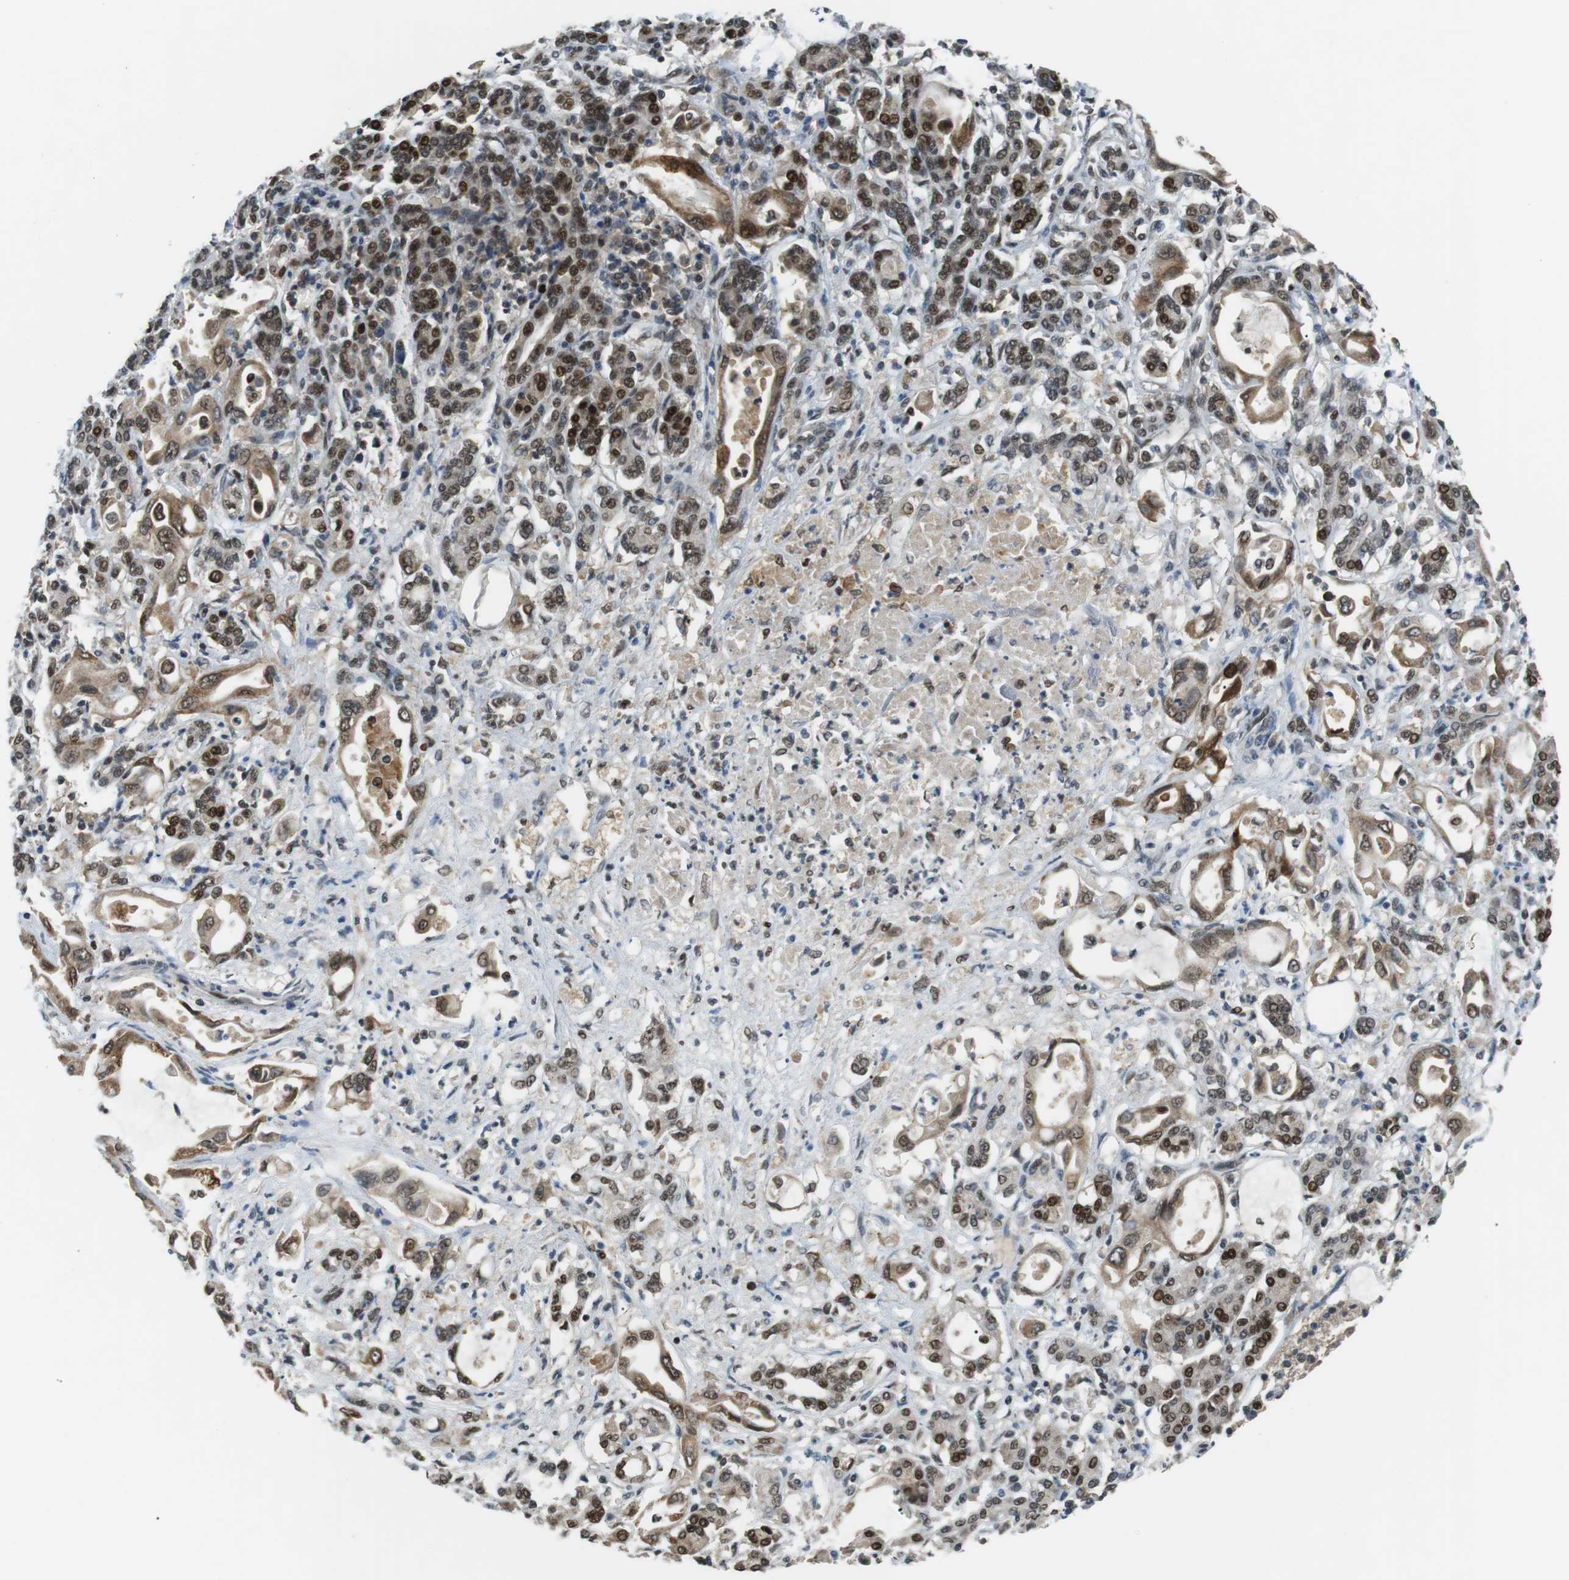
{"staining": {"intensity": "moderate", "quantity": ">75%", "location": "cytoplasmic/membranous,nuclear"}, "tissue": "pancreatic cancer", "cell_type": "Tumor cells", "image_type": "cancer", "snomed": [{"axis": "morphology", "description": "Adenocarcinoma, NOS"}, {"axis": "topography", "description": "Pancreas"}], "caption": "Immunohistochemistry (DAB) staining of human pancreatic cancer (adenocarcinoma) exhibits moderate cytoplasmic/membranous and nuclear protein staining in about >75% of tumor cells.", "gene": "ORAI3", "patient": {"sex": "female", "age": 57}}